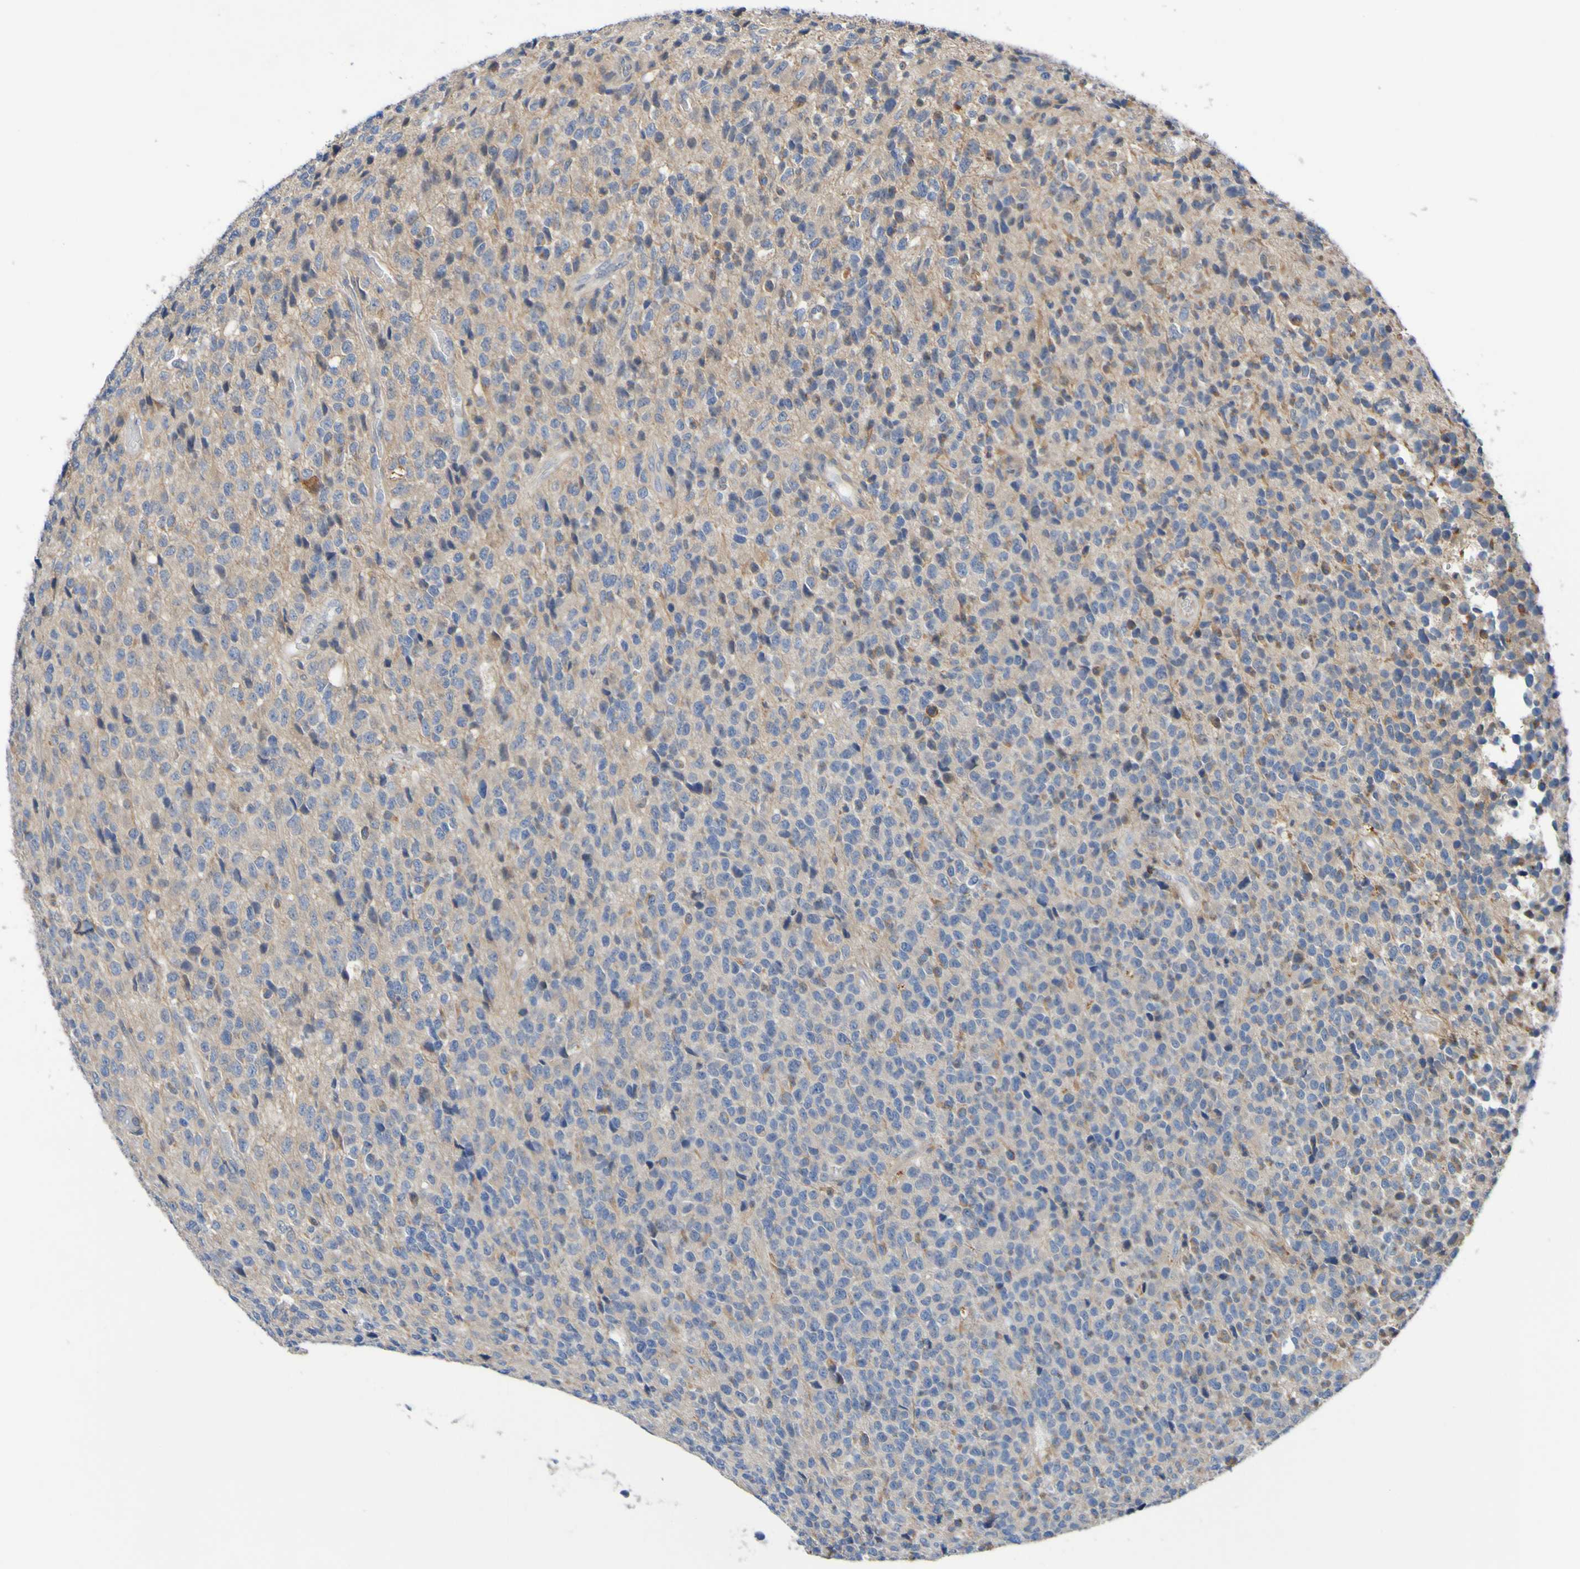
{"staining": {"intensity": "weak", "quantity": ">75%", "location": "cytoplasmic/membranous"}, "tissue": "glioma", "cell_type": "Tumor cells", "image_type": "cancer", "snomed": [{"axis": "morphology", "description": "Glioma, malignant, High grade"}, {"axis": "topography", "description": "pancreas cauda"}], "caption": "Immunohistochemical staining of malignant glioma (high-grade) reveals low levels of weak cytoplasmic/membranous staining in approximately >75% of tumor cells.", "gene": "SDK1", "patient": {"sex": "male", "age": 60}}